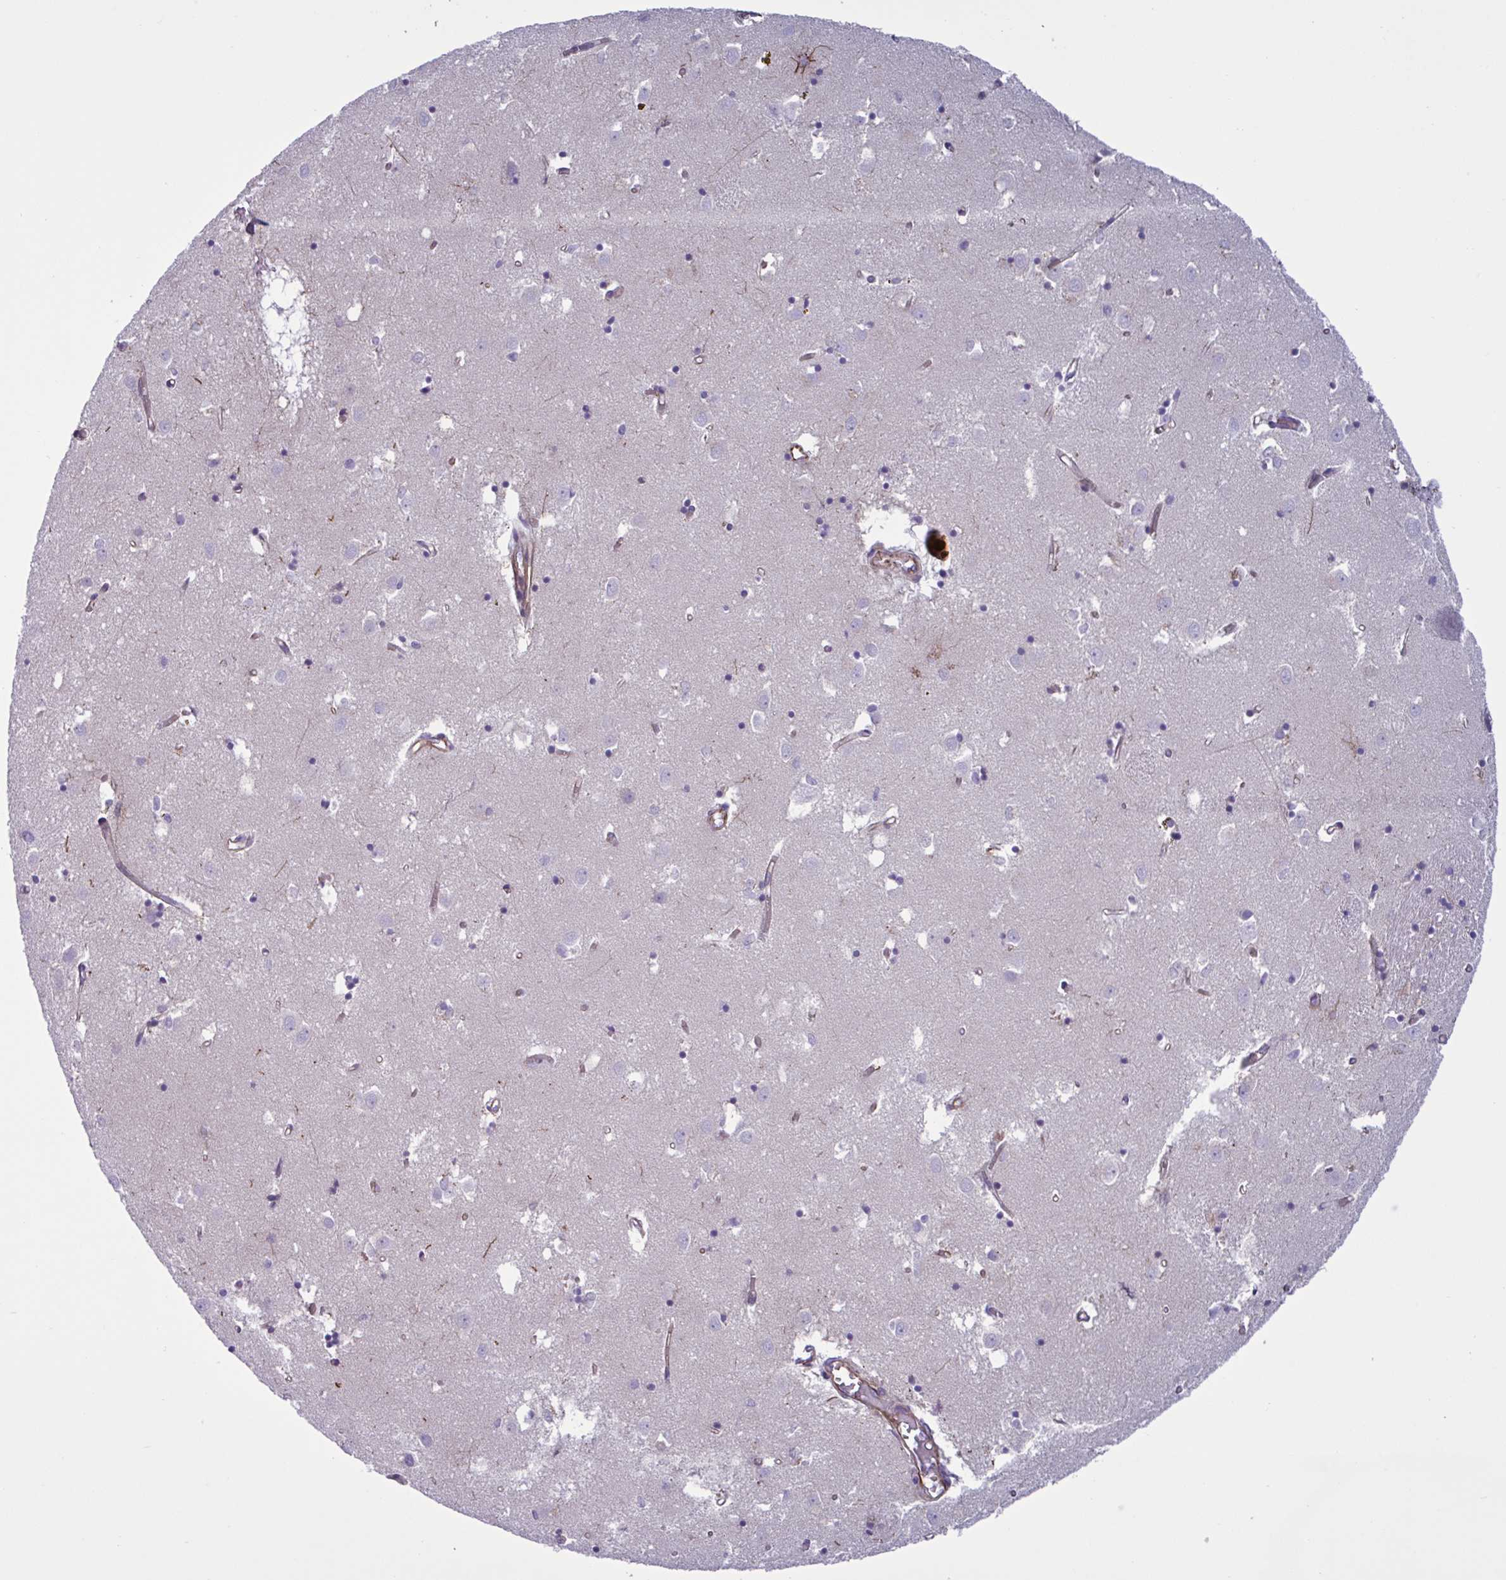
{"staining": {"intensity": "strong", "quantity": "<25%", "location": "cytoplasmic/membranous"}, "tissue": "caudate", "cell_type": "Glial cells", "image_type": "normal", "snomed": [{"axis": "morphology", "description": "Normal tissue, NOS"}, {"axis": "topography", "description": "Lateral ventricle wall"}], "caption": "A photomicrograph showing strong cytoplasmic/membranous positivity in approximately <25% of glial cells in normal caudate, as visualized by brown immunohistochemical staining.", "gene": "TMEM86B", "patient": {"sex": "male", "age": 70}}